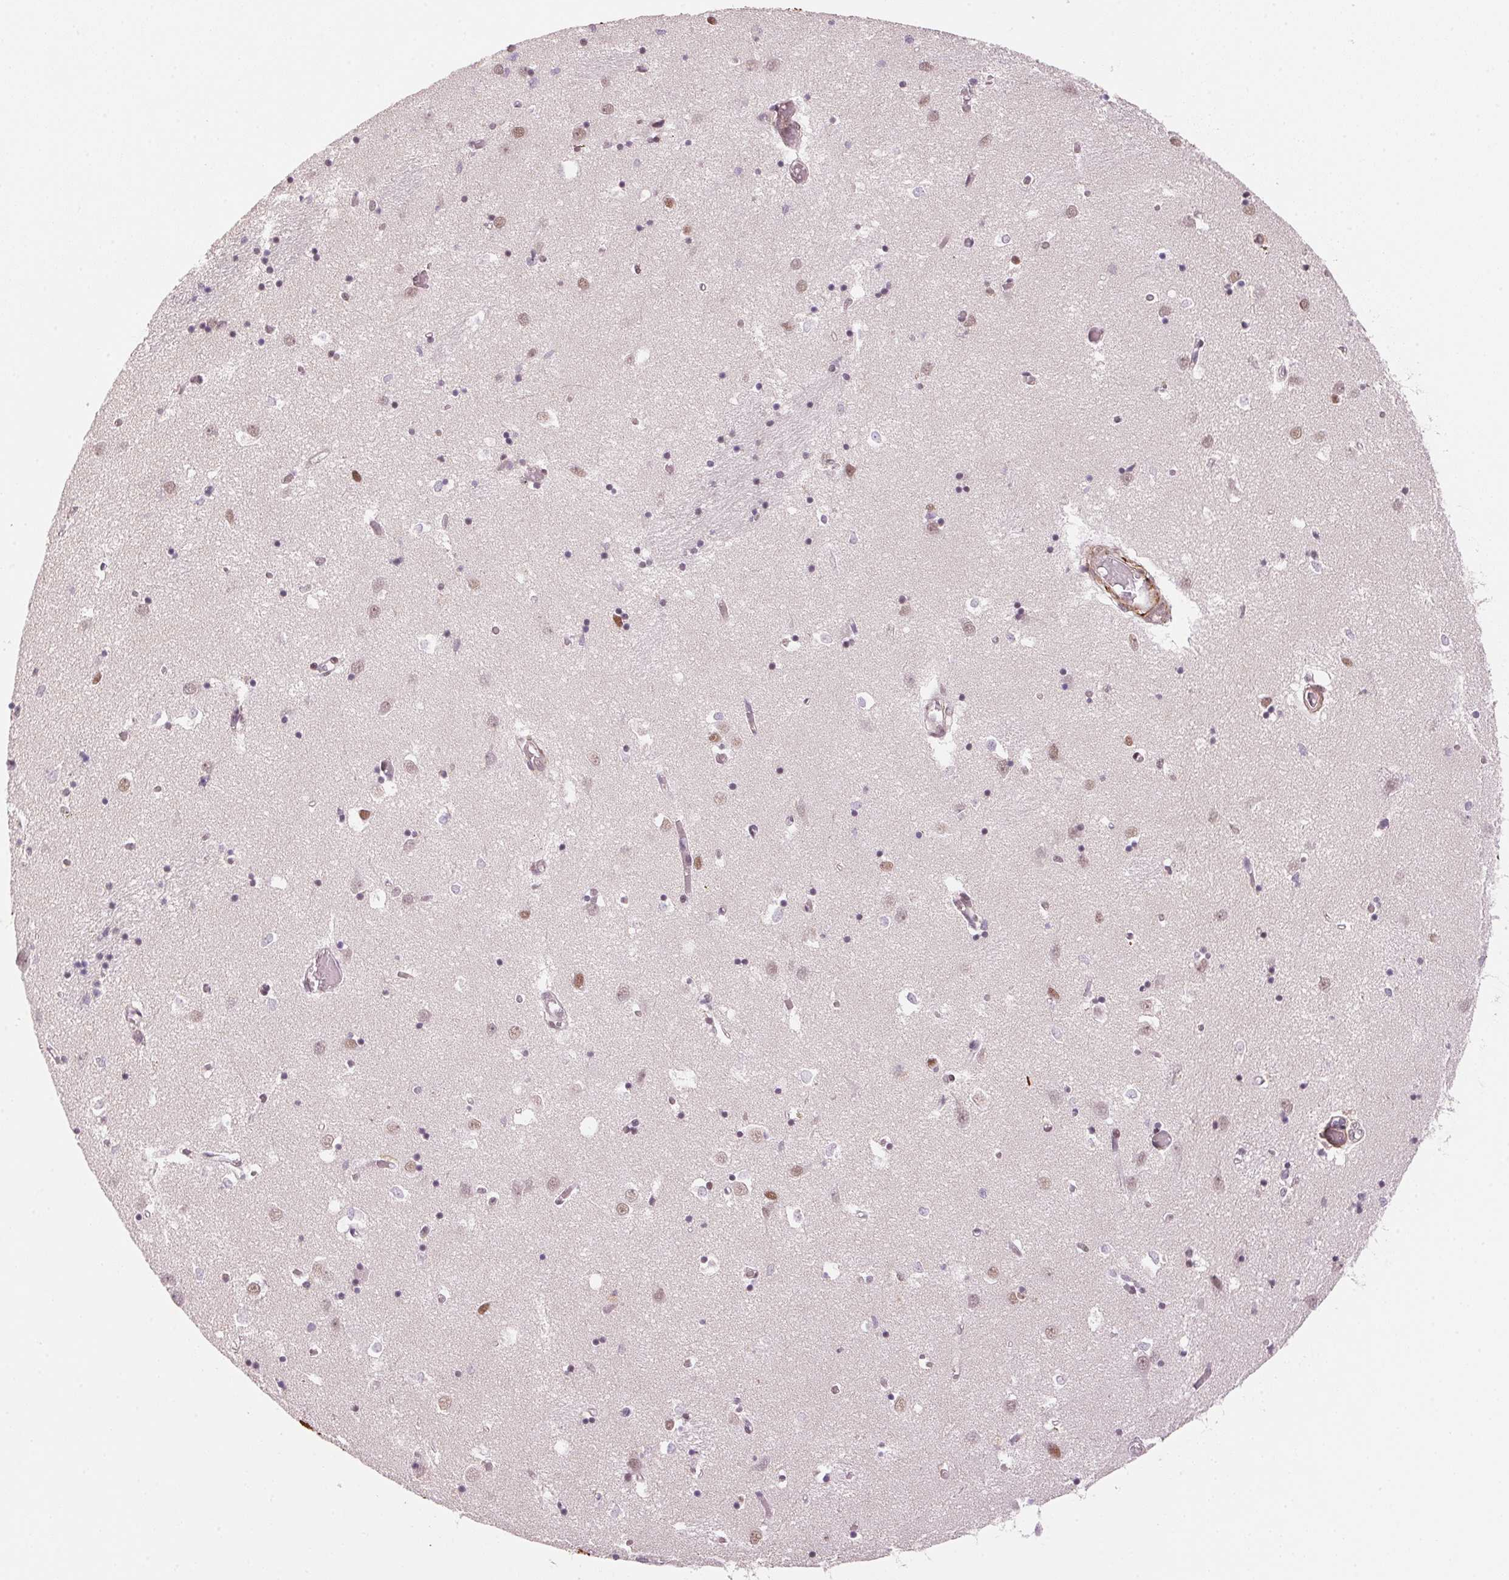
{"staining": {"intensity": "moderate", "quantity": "<25%", "location": "nuclear"}, "tissue": "caudate", "cell_type": "Glial cells", "image_type": "normal", "snomed": [{"axis": "morphology", "description": "Normal tissue, NOS"}, {"axis": "topography", "description": "Lateral ventricle wall"}], "caption": "IHC photomicrograph of benign caudate: human caudate stained using IHC exhibits low levels of moderate protein expression localized specifically in the nuclear of glial cells, appearing as a nuclear brown color.", "gene": "HNRNPDL", "patient": {"sex": "male", "age": 70}}